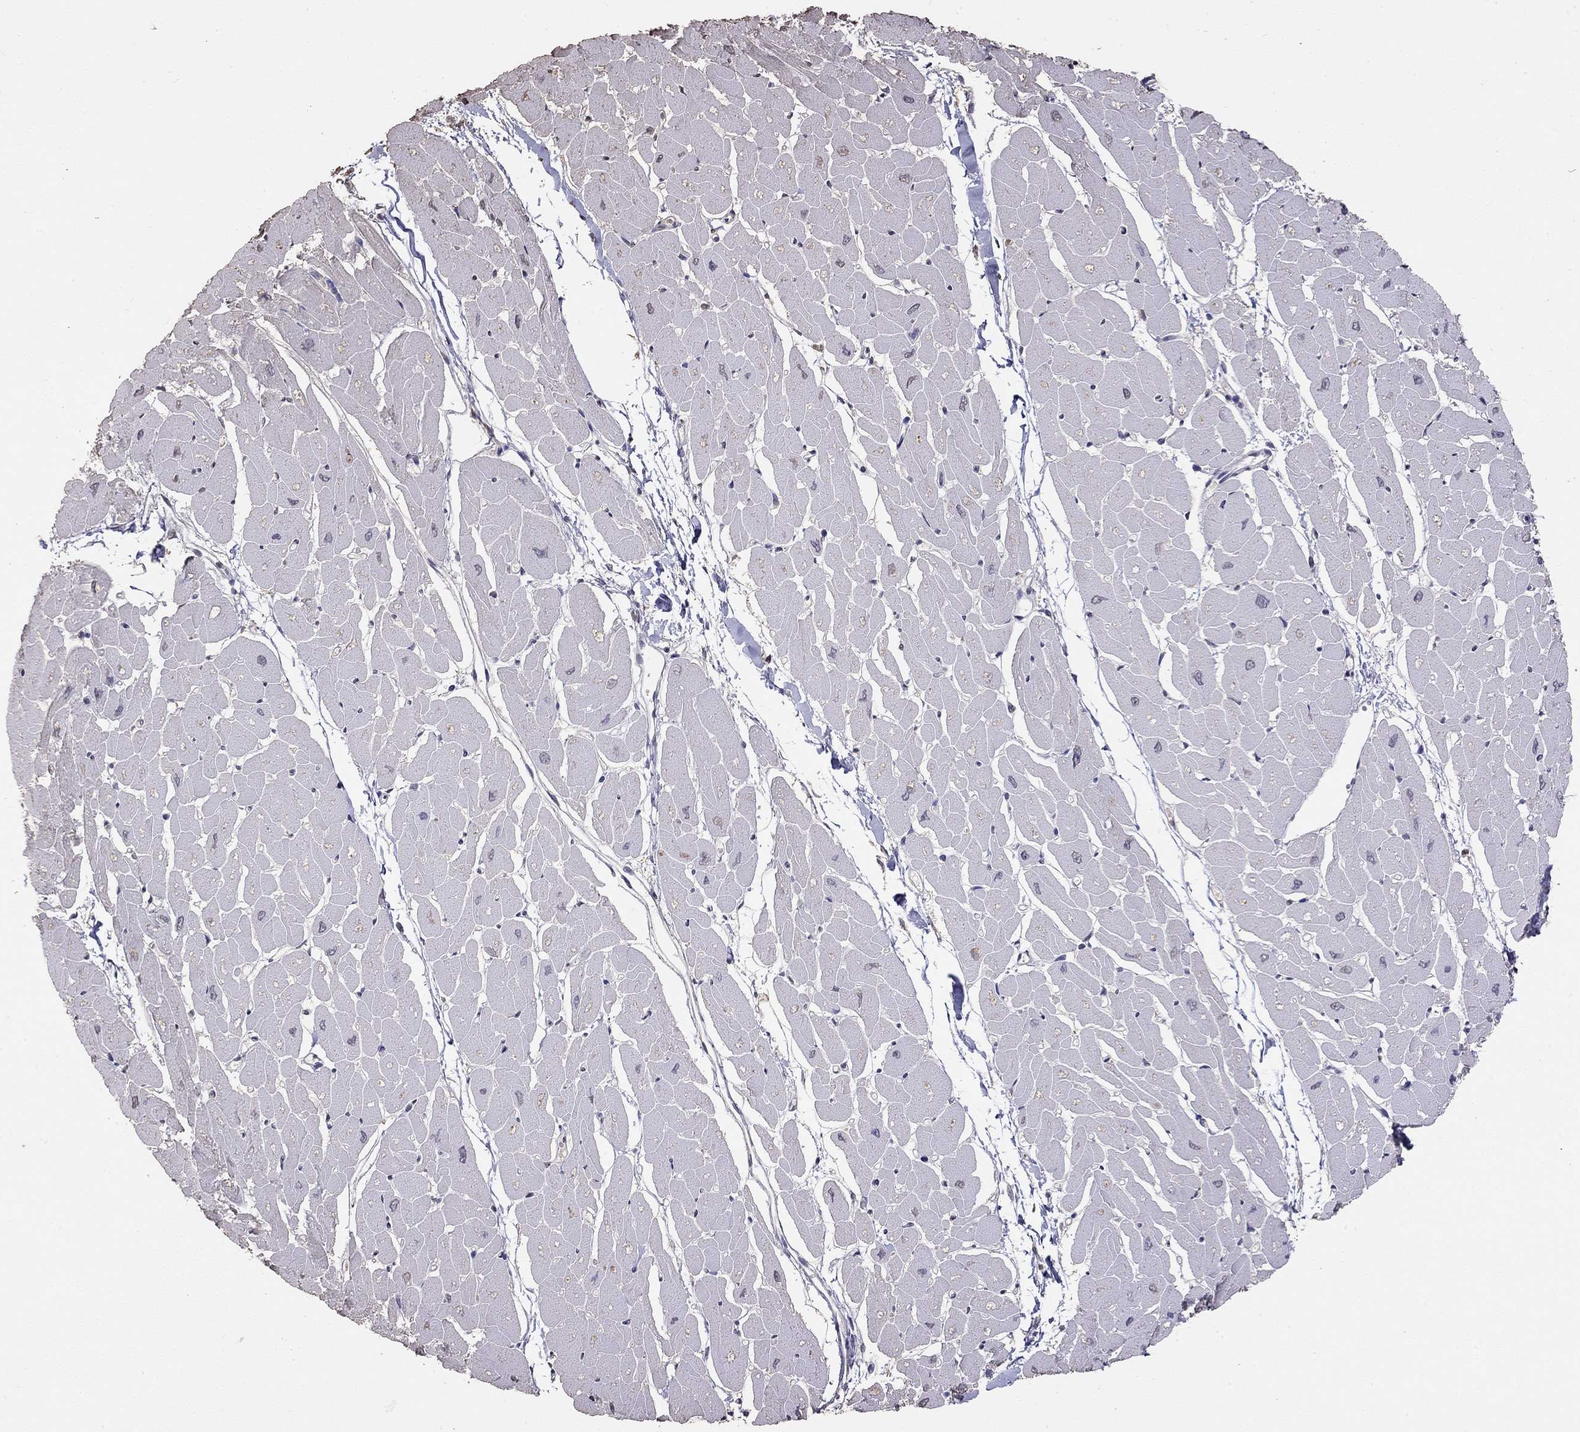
{"staining": {"intensity": "negative", "quantity": "none", "location": "none"}, "tissue": "heart muscle", "cell_type": "Cardiomyocytes", "image_type": "normal", "snomed": [{"axis": "morphology", "description": "Normal tissue, NOS"}, {"axis": "topography", "description": "Heart"}], "caption": "The IHC micrograph has no significant expression in cardiomyocytes of heart muscle.", "gene": "SUN3", "patient": {"sex": "male", "age": 57}}